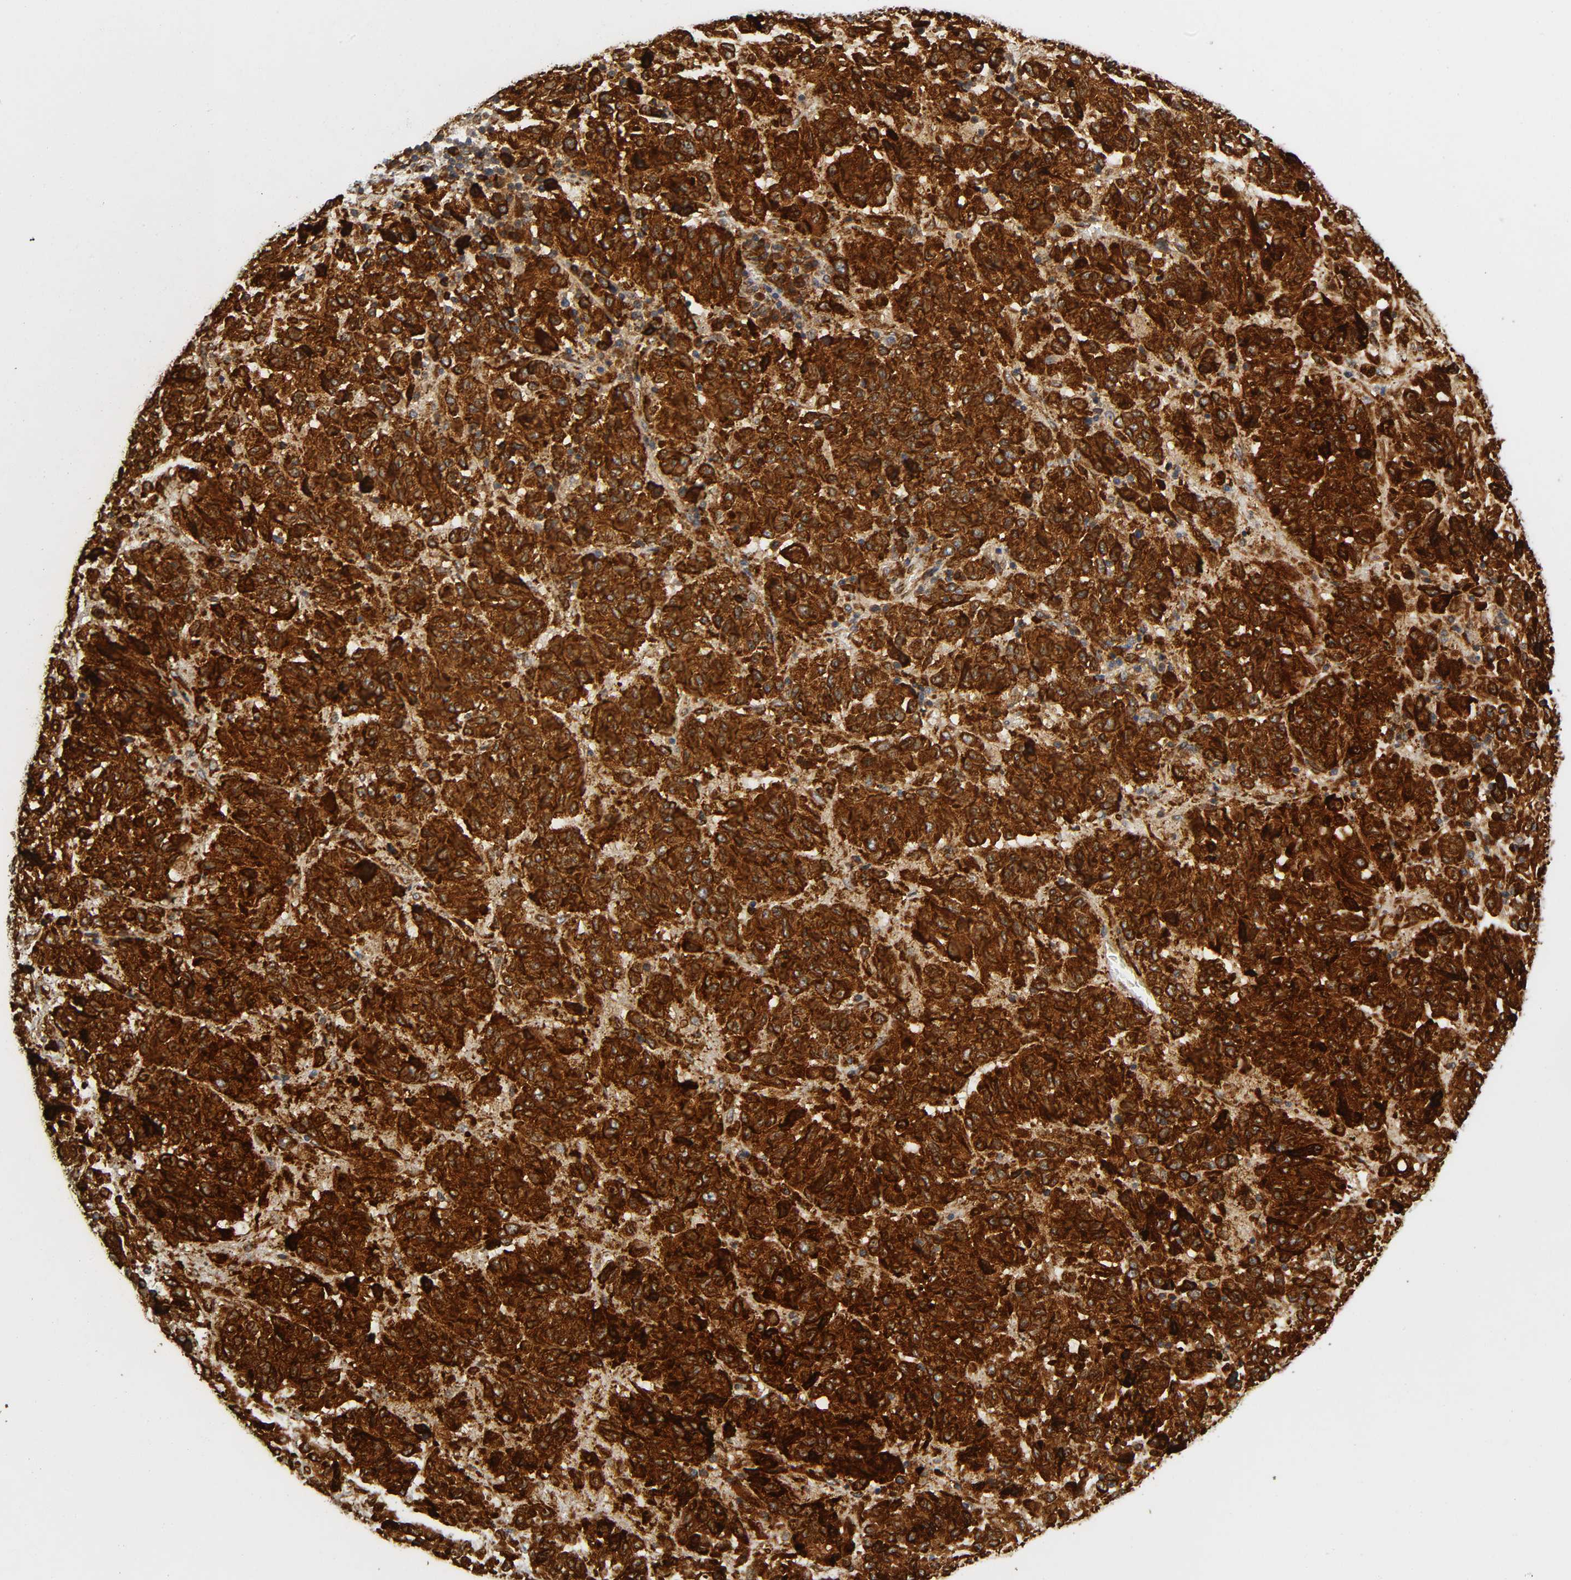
{"staining": {"intensity": "strong", "quantity": ">75%", "location": "cytoplasmic/membranous"}, "tissue": "melanoma", "cell_type": "Tumor cells", "image_type": "cancer", "snomed": [{"axis": "morphology", "description": "Malignant melanoma, Metastatic site"}, {"axis": "topography", "description": "Lung"}], "caption": "Approximately >75% of tumor cells in human malignant melanoma (metastatic site) demonstrate strong cytoplasmic/membranous protein positivity as visualized by brown immunohistochemical staining.", "gene": "SOS2", "patient": {"sex": "male", "age": 64}}